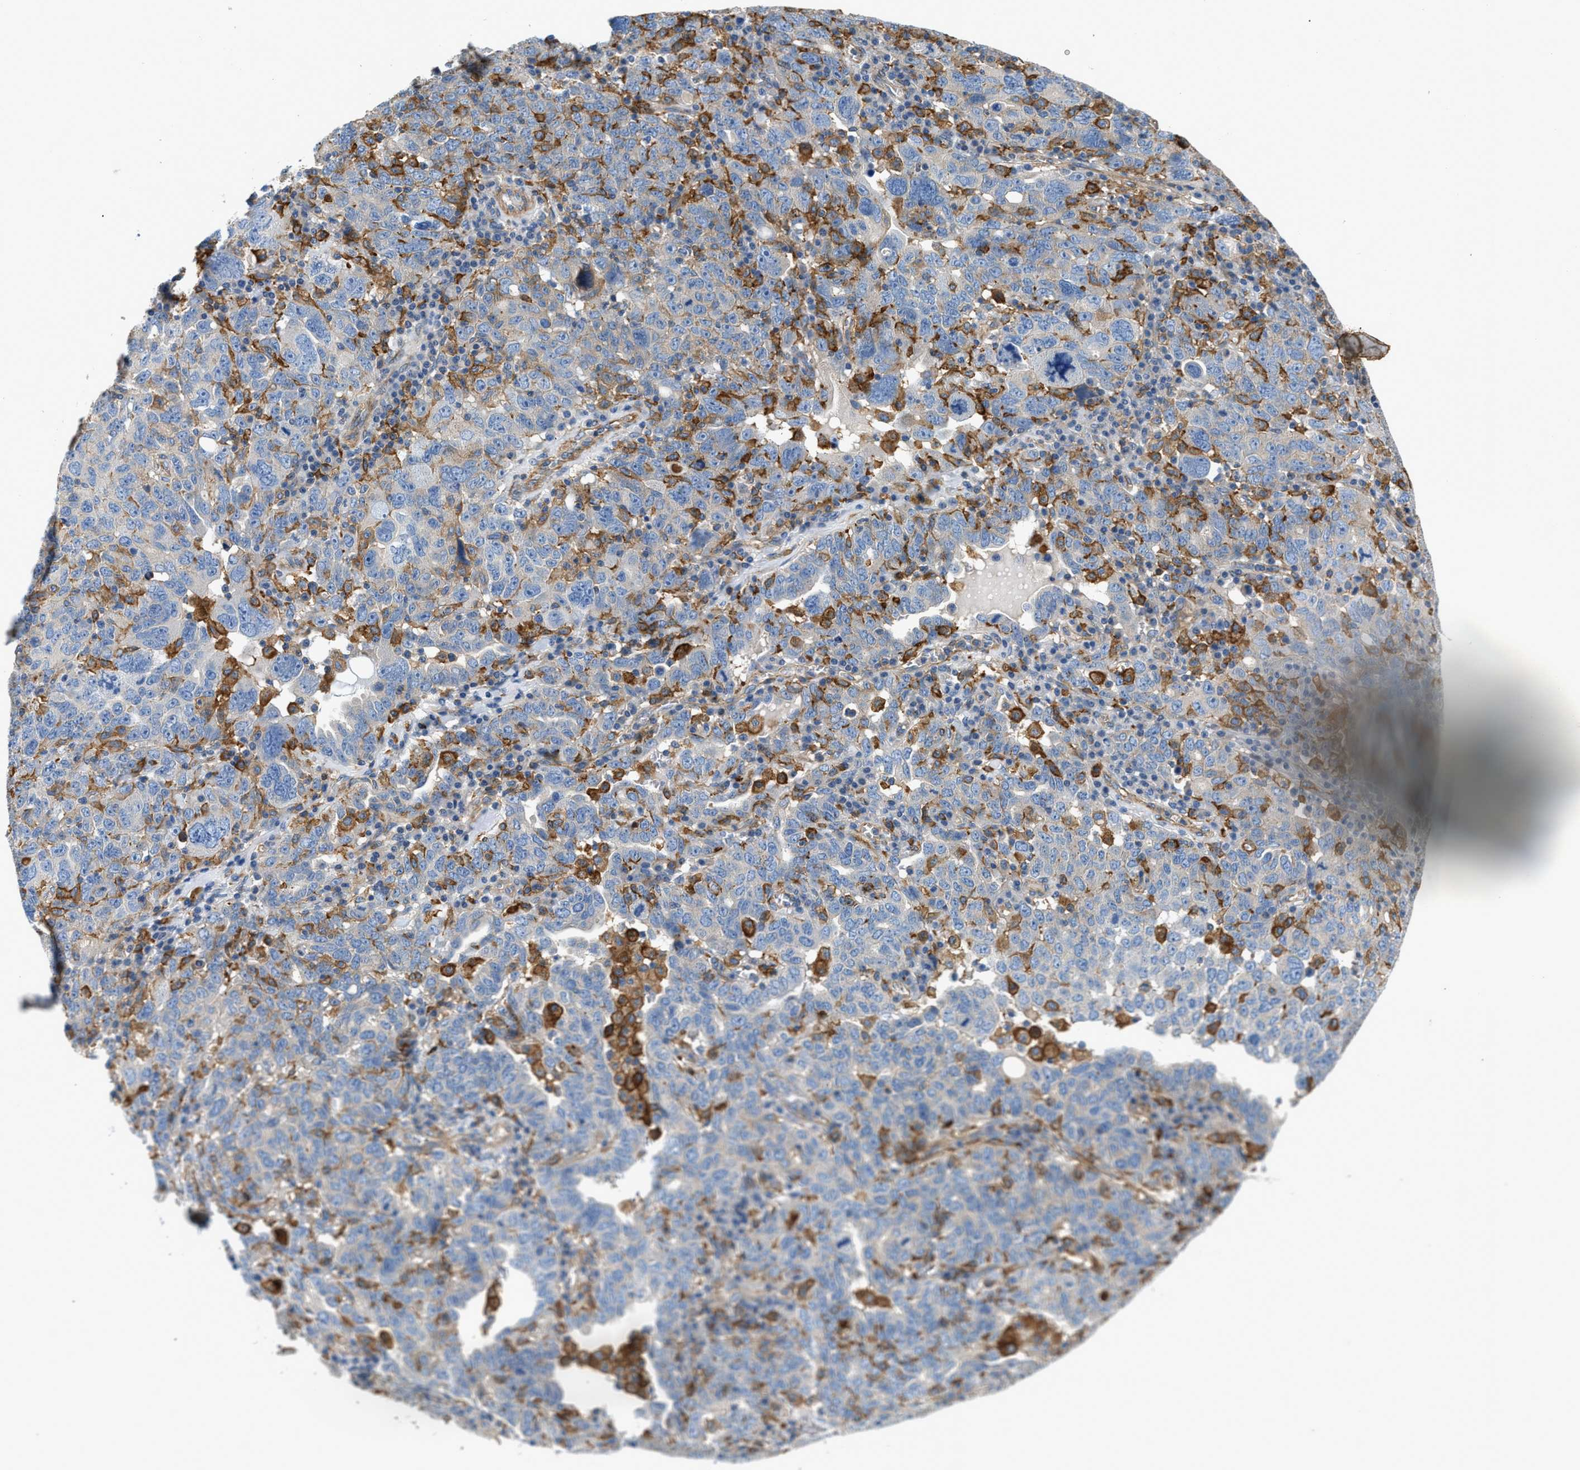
{"staining": {"intensity": "negative", "quantity": "none", "location": "none"}, "tissue": "ovarian cancer", "cell_type": "Tumor cells", "image_type": "cancer", "snomed": [{"axis": "morphology", "description": "Carcinoma, endometroid"}, {"axis": "topography", "description": "Ovary"}], "caption": "There is no significant expression in tumor cells of ovarian cancer (endometroid carcinoma). (DAB (3,3'-diaminobenzidine) immunohistochemistry (IHC) with hematoxylin counter stain).", "gene": "NSUN7", "patient": {"sex": "female", "age": 62}}